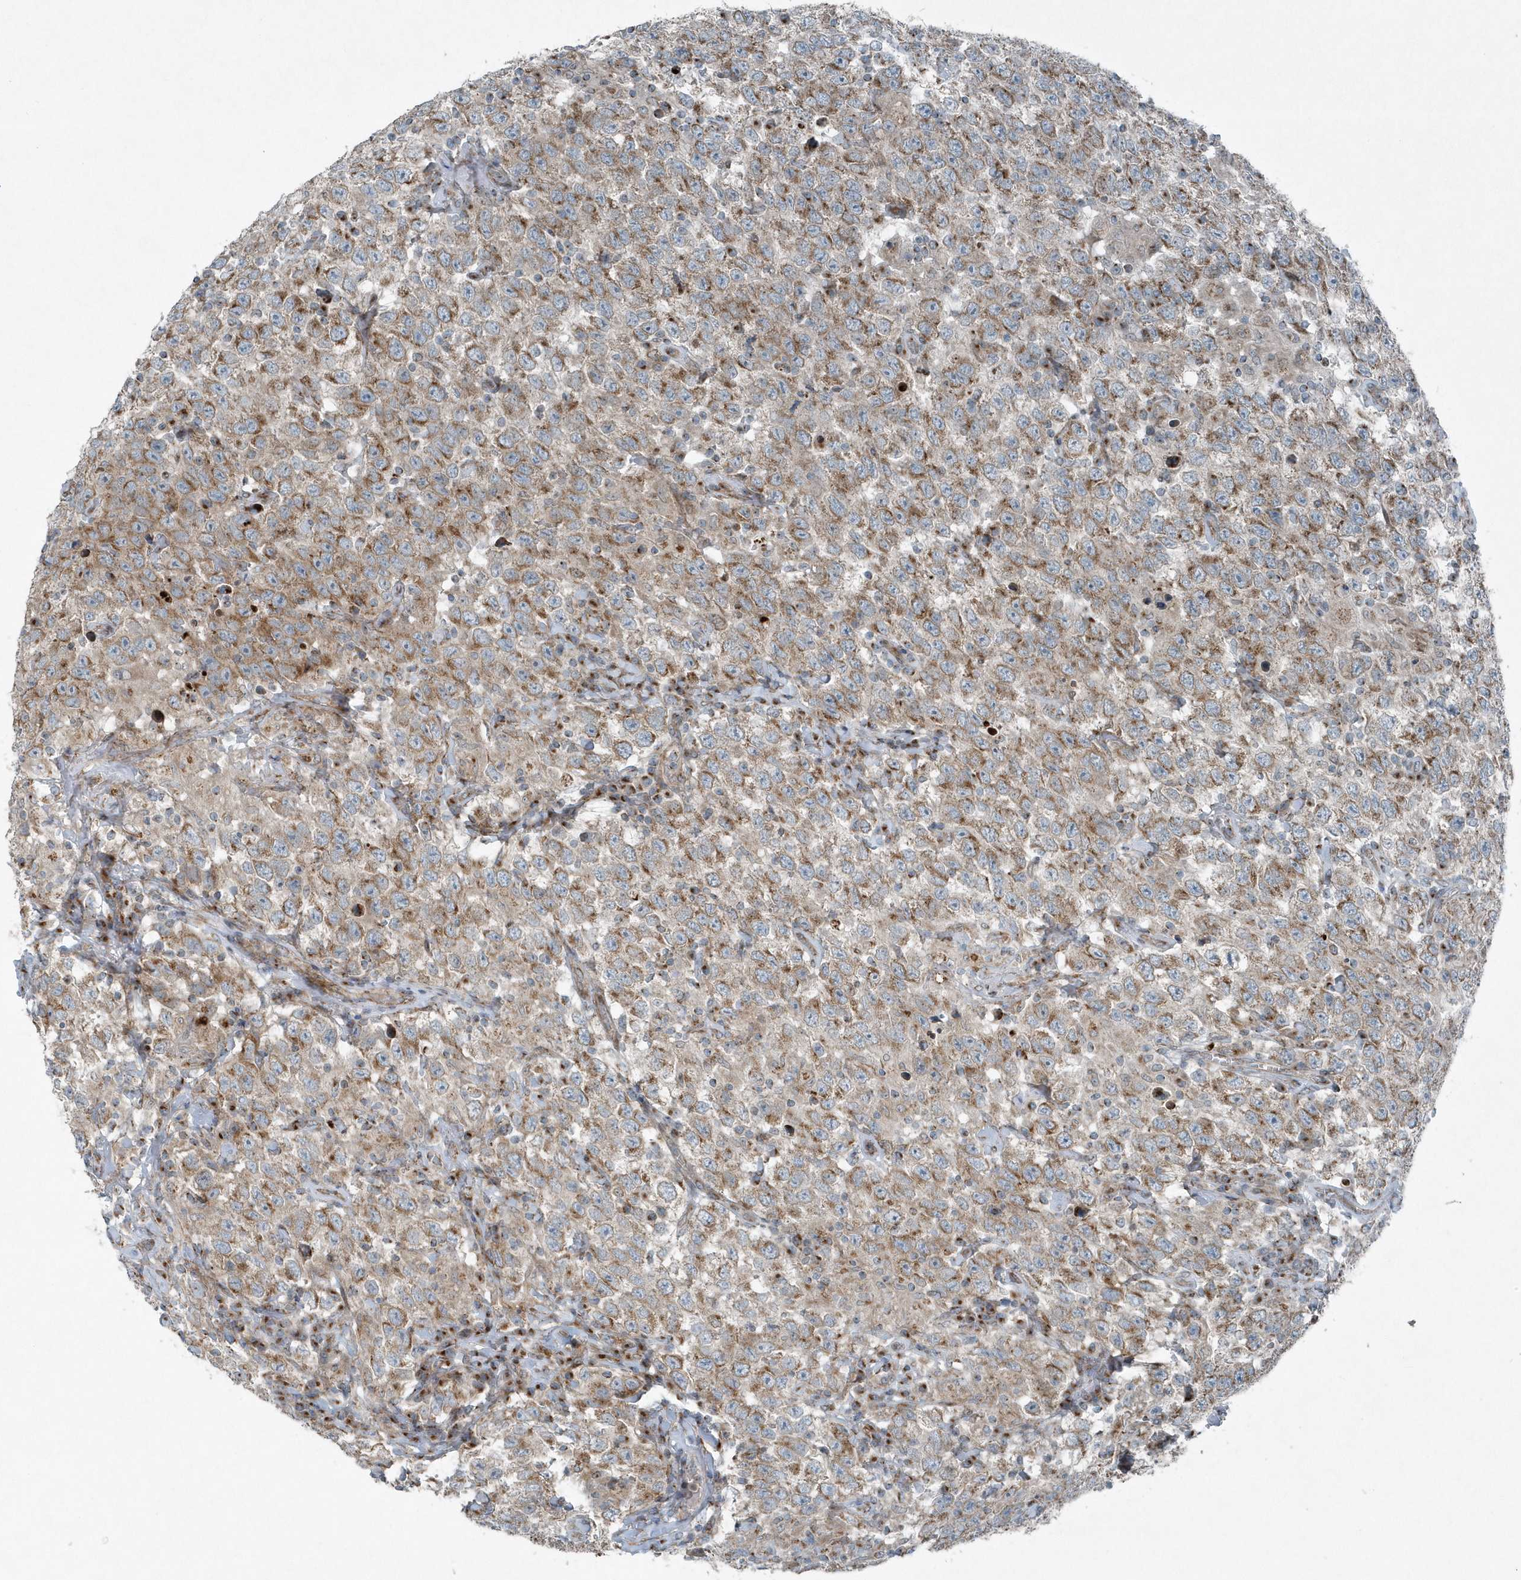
{"staining": {"intensity": "moderate", "quantity": ">75%", "location": "cytoplasmic/membranous"}, "tissue": "testis cancer", "cell_type": "Tumor cells", "image_type": "cancer", "snomed": [{"axis": "morphology", "description": "Seminoma, NOS"}, {"axis": "topography", "description": "Testis"}], "caption": "DAB (3,3'-diaminobenzidine) immunohistochemical staining of human testis cancer (seminoma) displays moderate cytoplasmic/membranous protein positivity in about >75% of tumor cells.", "gene": "GCC2", "patient": {"sex": "male", "age": 41}}